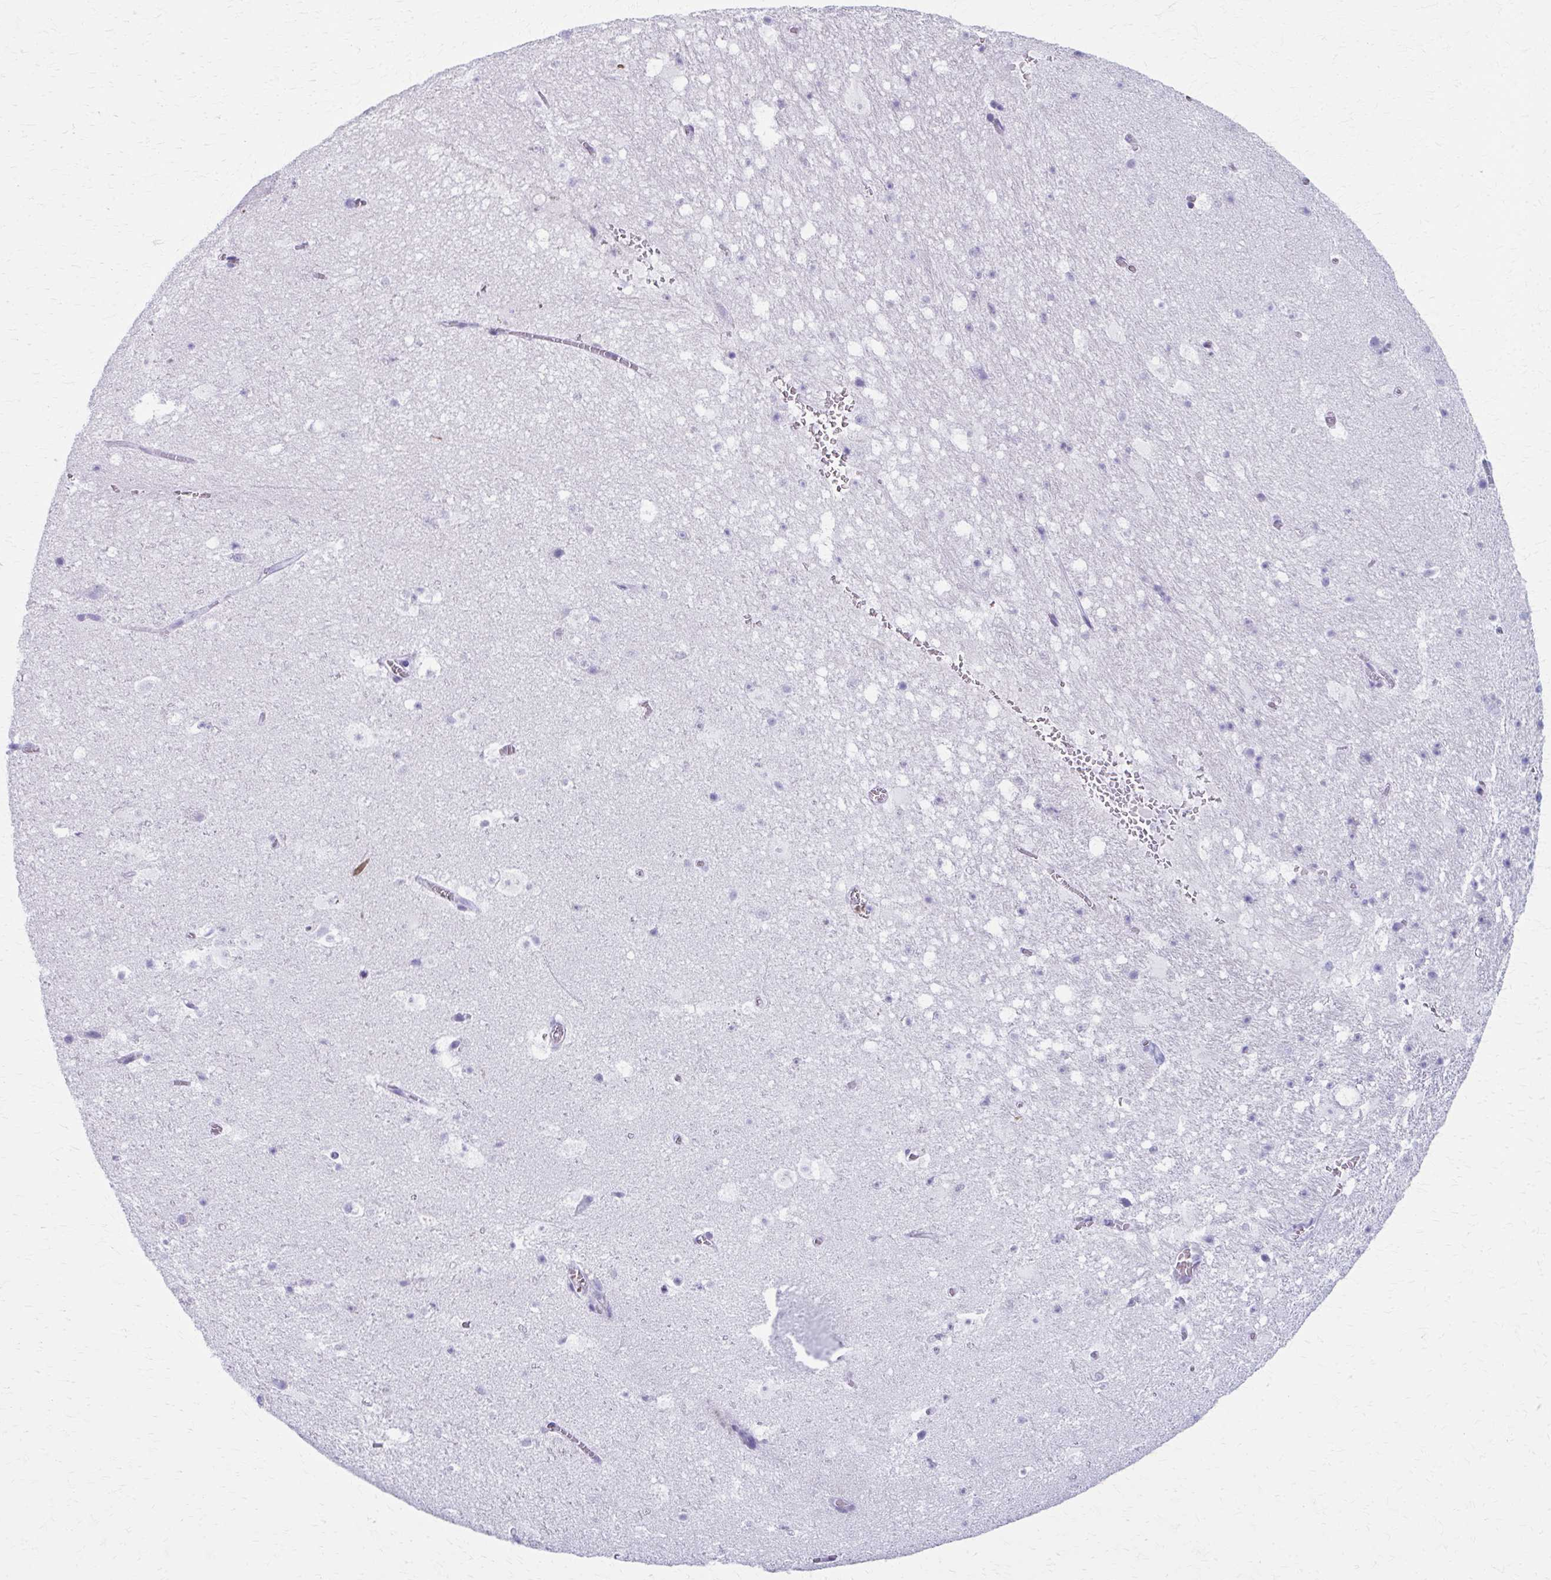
{"staining": {"intensity": "negative", "quantity": "none", "location": "none"}, "tissue": "hippocampus", "cell_type": "Glial cells", "image_type": "normal", "snomed": [{"axis": "morphology", "description": "Normal tissue, NOS"}, {"axis": "topography", "description": "Hippocampus"}], "caption": "Glial cells are negative for brown protein staining in benign hippocampus. The staining is performed using DAB (3,3'-diaminobenzidine) brown chromogen with nuclei counter-stained in using hematoxylin.", "gene": "MPLKIP", "patient": {"sex": "female", "age": 42}}